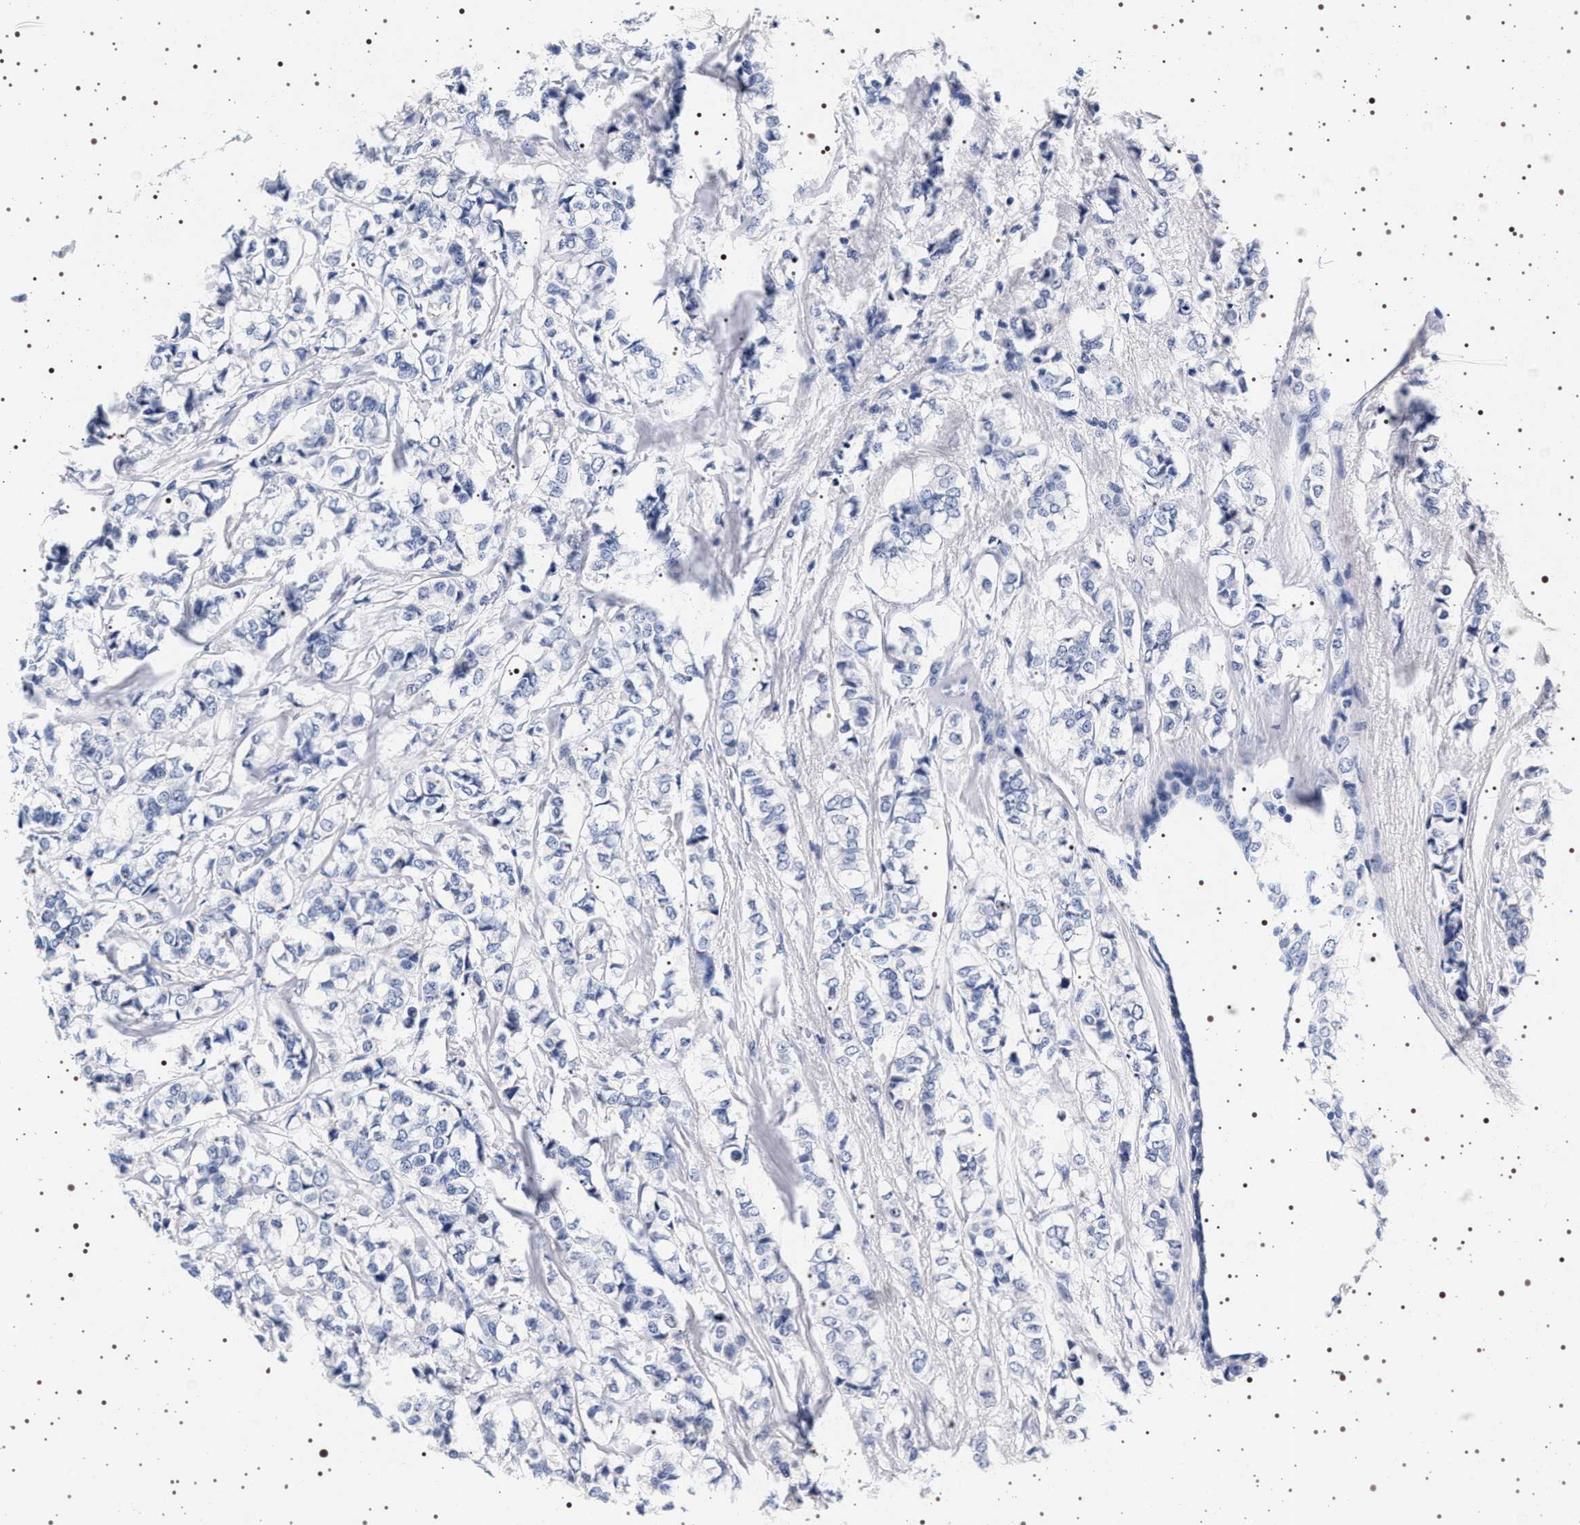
{"staining": {"intensity": "negative", "quantity": "none", "location": "none"}, "tissue": "breast cancer", "cell_type": "Tumor cells", "image_type": "cancer", "snomed": [{"axis": "morphology", "description": "Lobular carcinoma"}, {"axis": "topography", "description": "Breast"}], "caption": "DAB immunohistochemical staining of lobular carcinoma (breast) reveals no significant positivity in tumor cells.", "gene": "SYN1", "patient": {"sex": "female", "age": 60}}